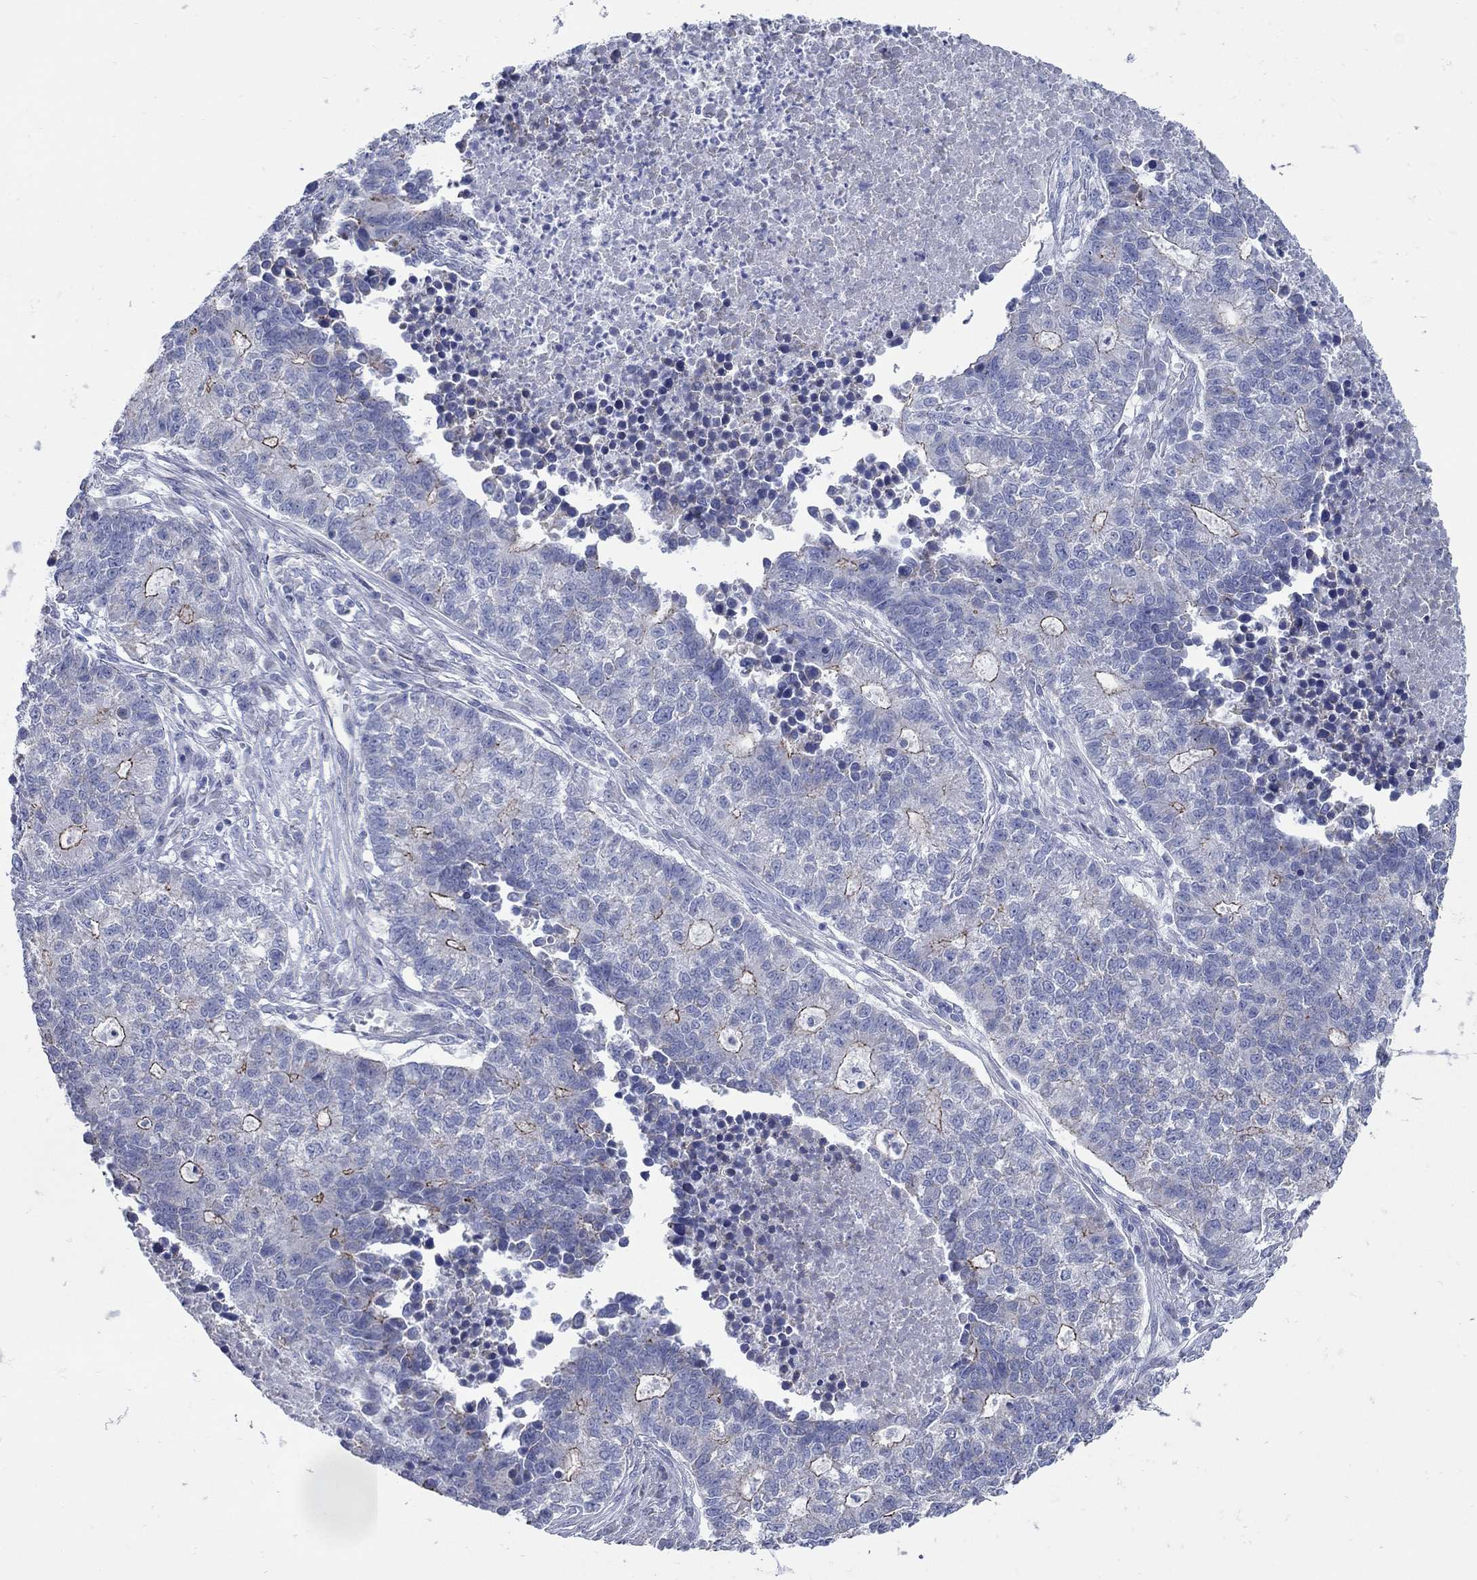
{"staining": {"intensity": "strong", "quantity": "<25%", "location": "cytoplasmic/membranous"}, "tissue": "lung cancer", "cell_type": "Tumor cells", "image_type": "cancer", "snomed": [{"axis": "morphology", "description": "Adenocarcinoma, NOS"}, {"axis": "topography", "description": "Lung"}], "caption": "DAB (3,3'-diaminobenzidine) immunohistochemical staining of human lung adenocarcinoma exhibits strong cytoplasmic/membranous protein staining in about <25% of tumor cells.", "gene": "PDZD3", "patient": {"sex": "male", "age": 57}}